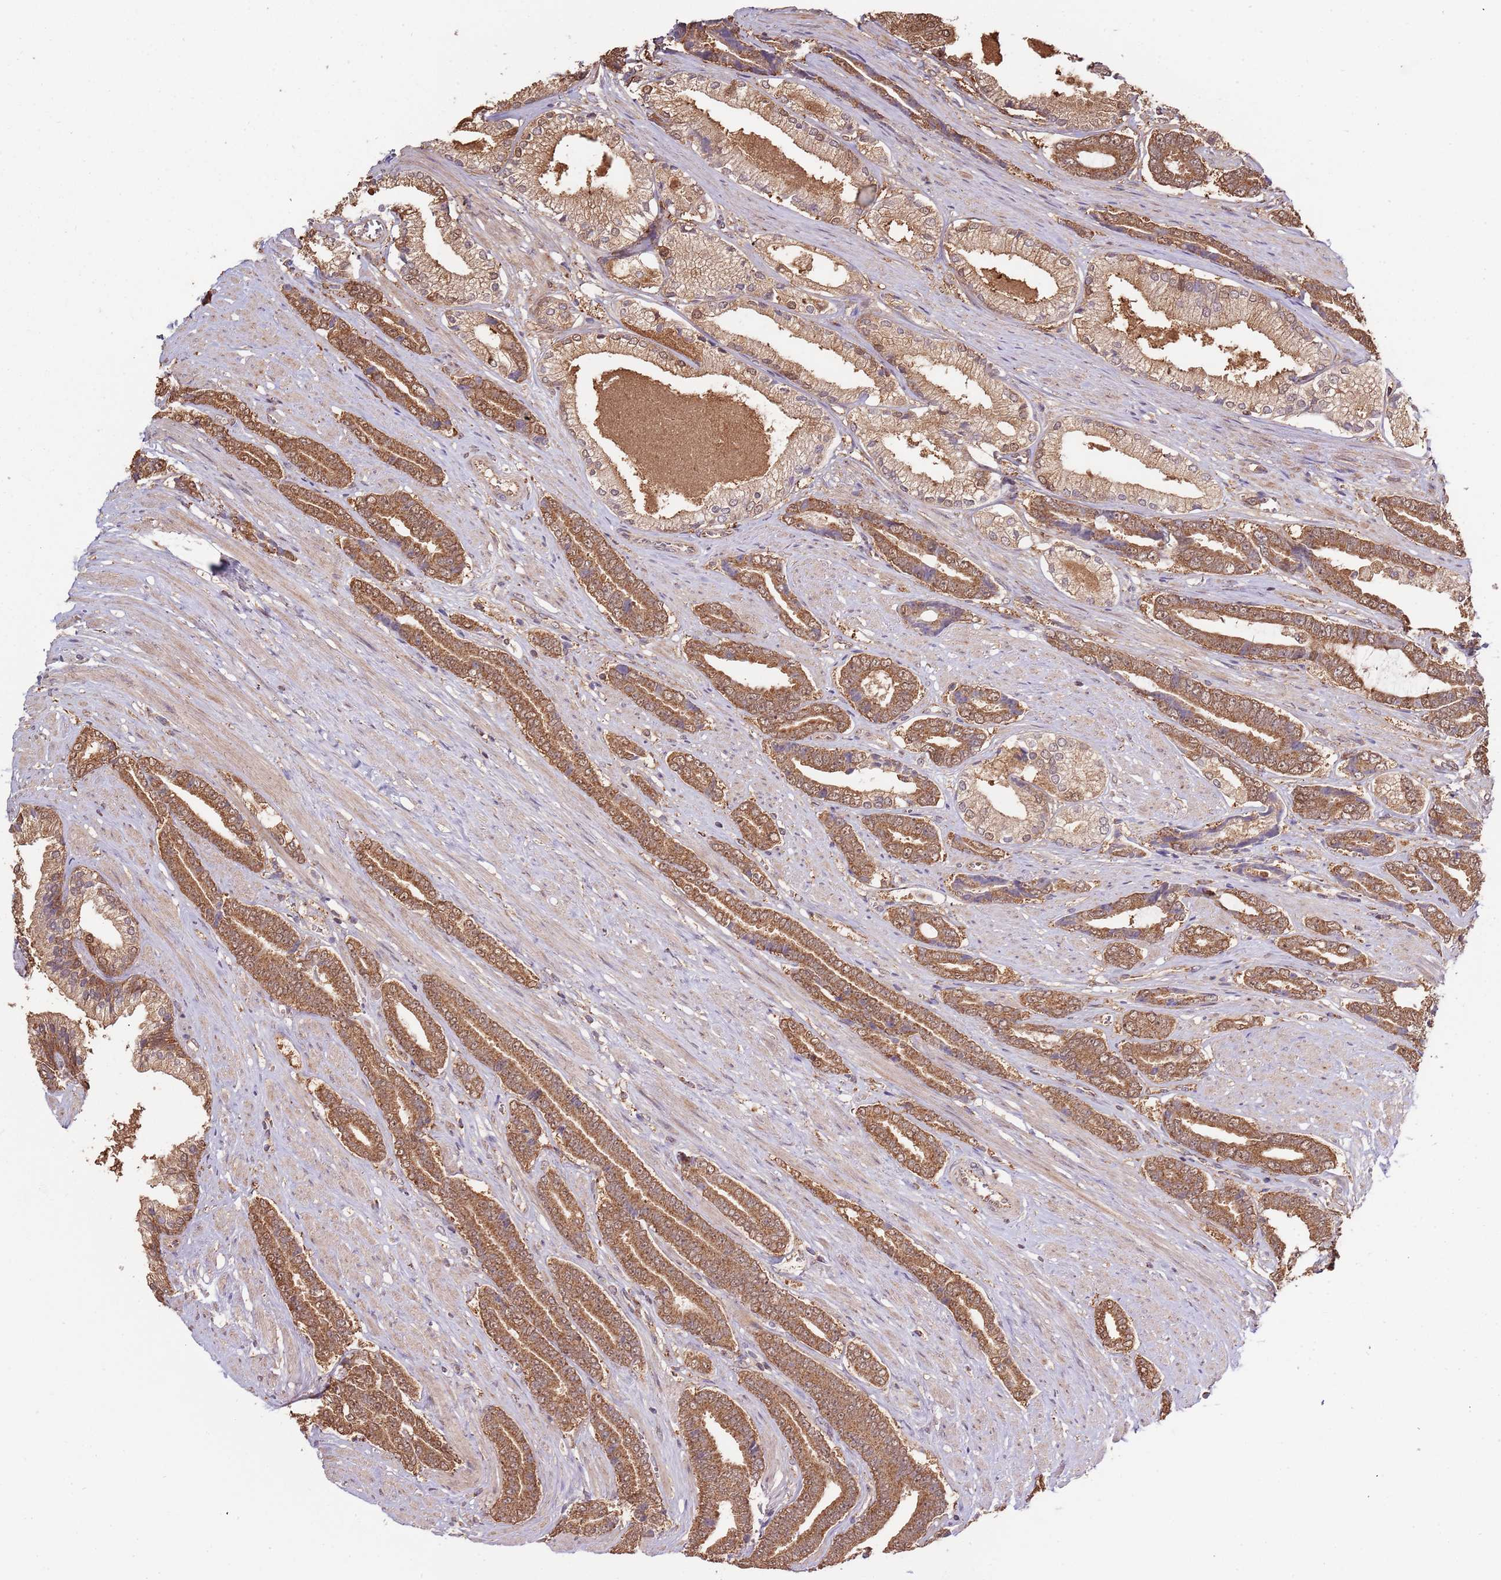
{"staining": {"intensity": "moderate", "quantity": ">75%", "location": "cytoplasmic/membranous,nuclear"}, "tissue": "prostate cancer", "cell_type": "Tumor cells", "image_type": "cancer", "snomed": [{"axis": "morphology", "description": "Adenocarcinoma, NOS"}, {"axis": "topography", "description": "Prostate and seminal vesicle, NOS"}], "caption": "Immunohistochemistry photomicrograph of adenocarcinoma (prostate) stained for a protein (brown), which shows medium levels of moderate cytoplasmic/membranous and nuclear positivity in approximately >75% of tumor cells.", "gene": "IL17RD", "patient": {"sex": "male", "age": 76}}